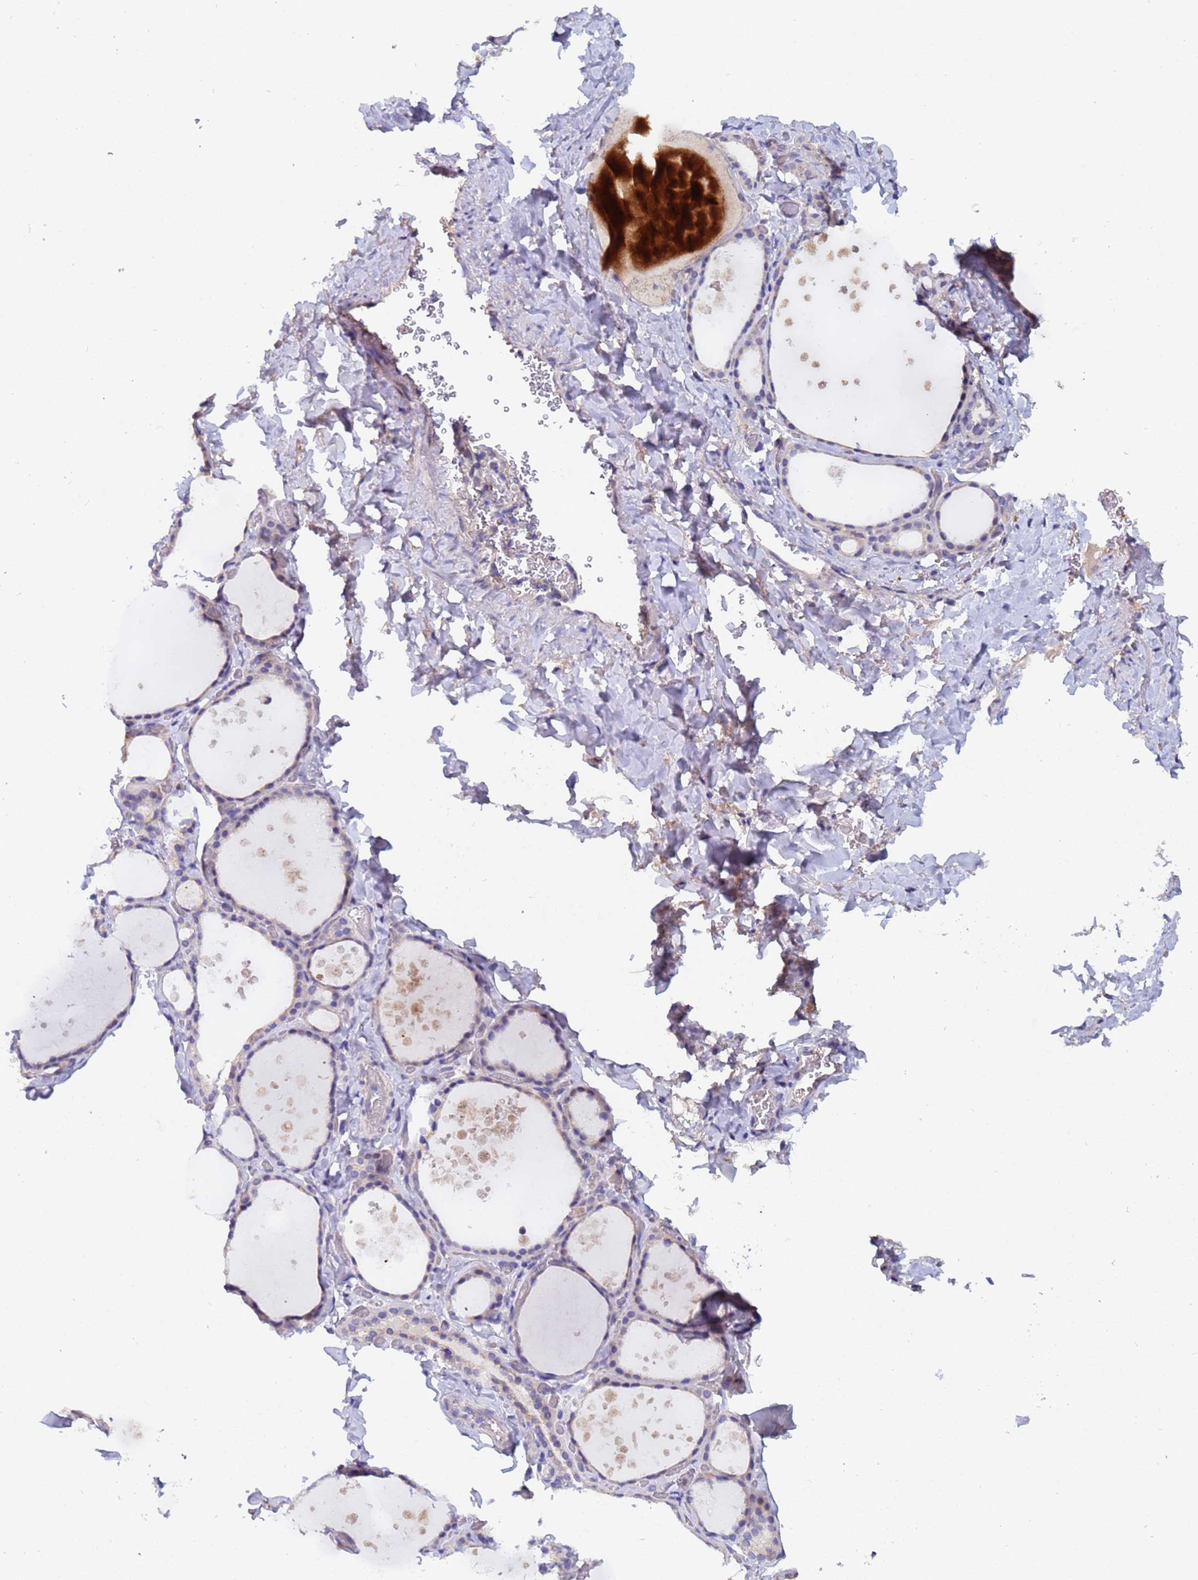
{"staining": {"intensity": "negative", "quantity": "none", "location": "none"}, "tissue": "thyroid gland", "cell_type": "Glandular cells", "image_type": "normal", "snomed": [{"axis": "morphology", "description": "Normal tissue, NOS"}, {"axis": "topography", "description": "Thyroid gland"}], "caption": "Micrograph shows no protein expression in glandular cells of benign thyroid gland.", "gene": "IHO1", "patient": {"sex": "female", "age": 44}}